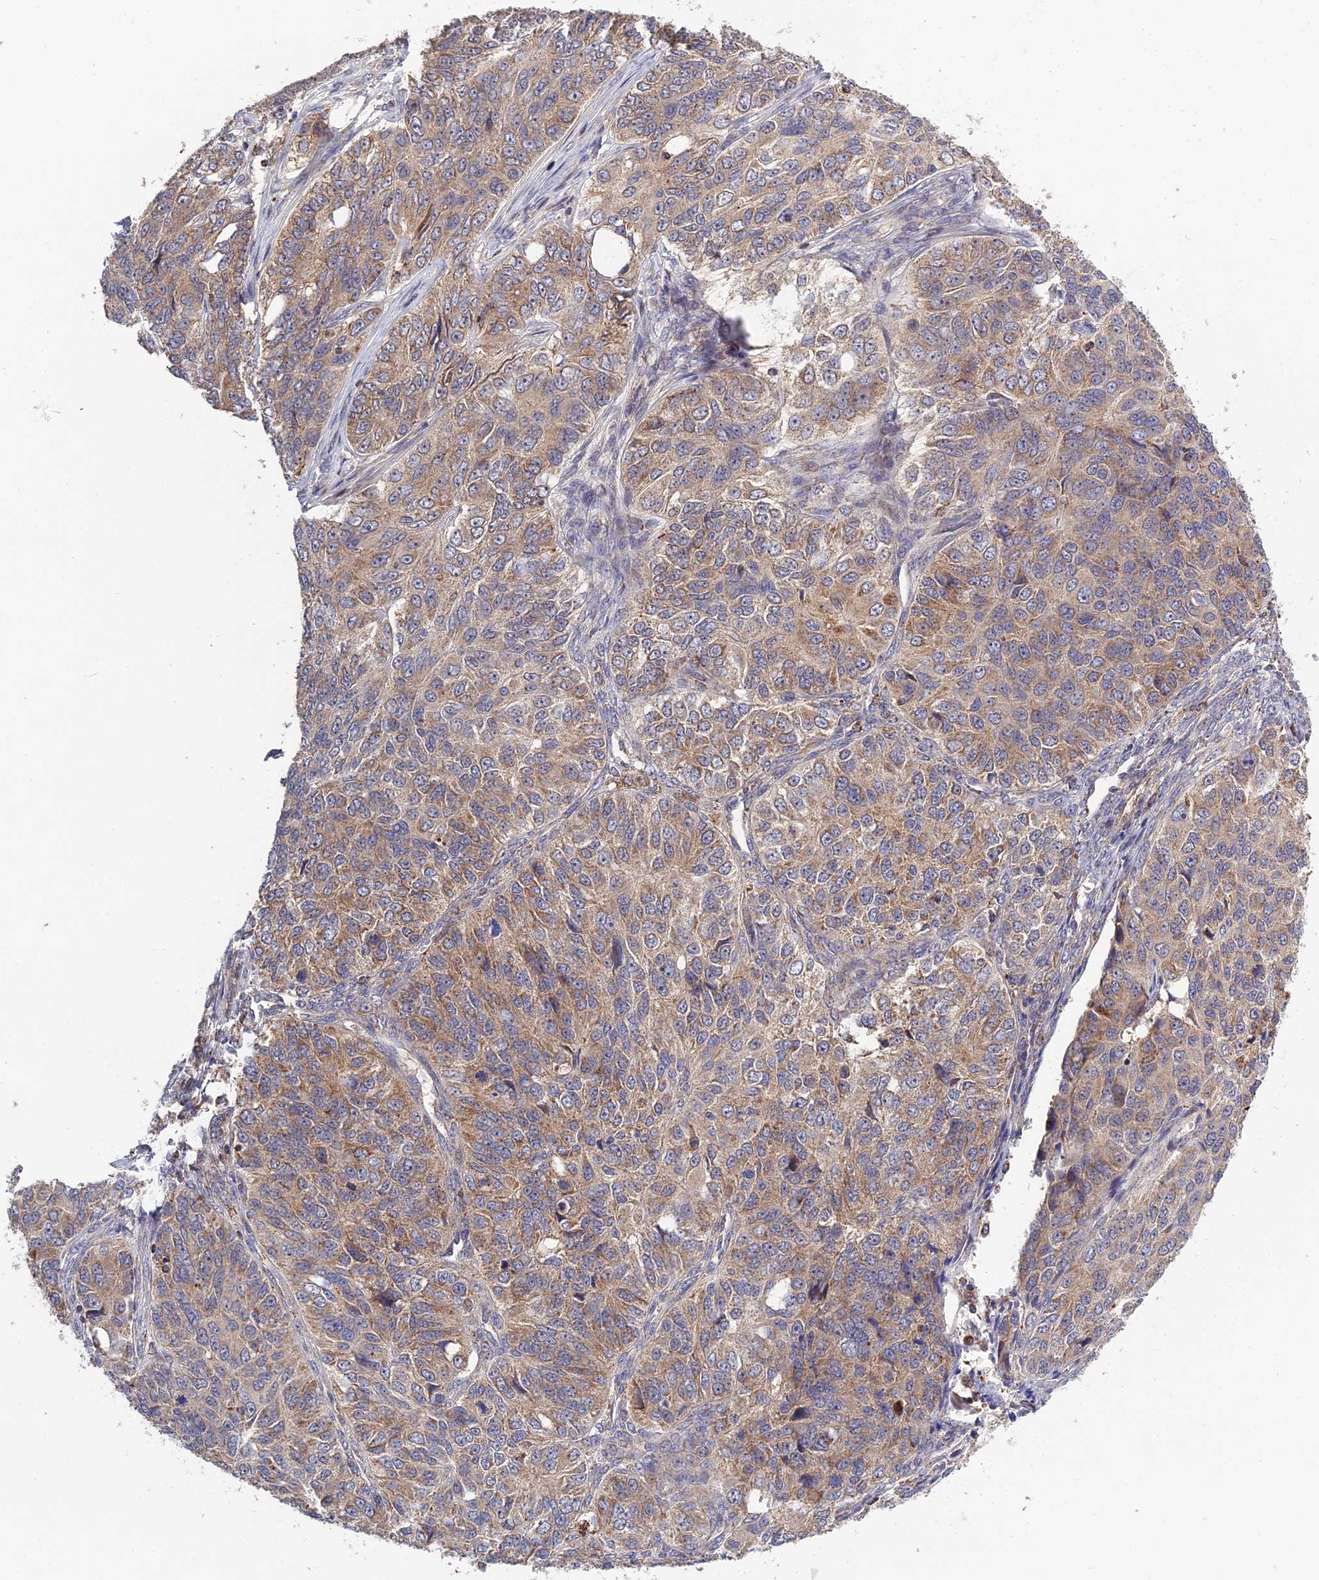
{"staining": {"intensity": "moderate", "quantity": "25%-75%", "location": "cytoplasmic/membranous"}, "tissue": "ovarian cancer", "cell_type": "Tumor cells", "image_type": "cancer", "snomed": [{"axis": "morphology", "description": "Carcinoma, endometroid"}, {"axis": "topography", "description": "Ovary"}], "caption": "Human ovarian endometroid carcinoma stained for a protein (brown) exhibits moderate cytoplasmic/membranous positive positivity in about 25%-75% of tumor cells.", "gene": "RIC8B", "patient": {"sex": "female", "age": 51}}